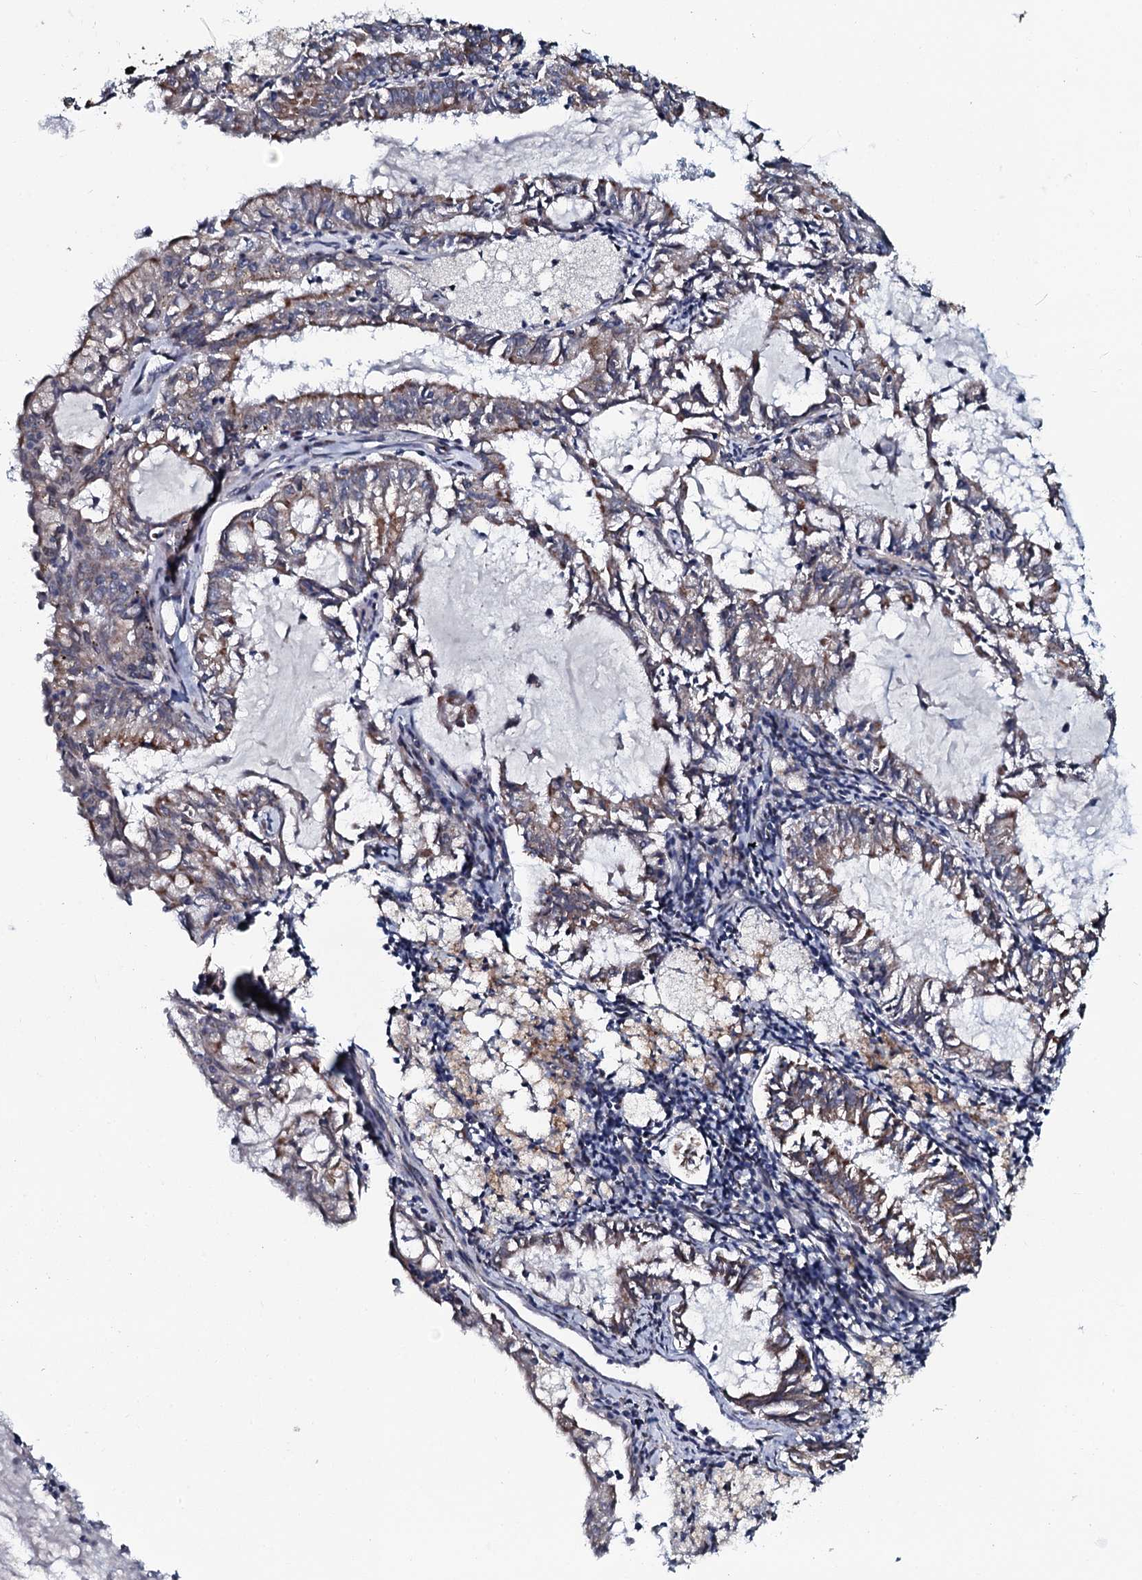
{"staining": {"intensity": "weak", "quantity": "25%-75%", "location": "cytoplasmic/membranous"}, "tissue": "endometrial cancer", "cell_type": "Tumor cells", "image_type": "cancer", "snomed": [{"axis": "morphology", "description": "Adenocarcinoma, NOS"}, {"axis": "topography", "description": "Endometrium"}], "caption": "A low amount of weak cytoplasmic/membranous staining is present in about 25%-75% of tumor cells in endometrial adenocarcinoma tissue.", "gene": "KCTD4", "patient": {"sex": "female", "age": 57}}